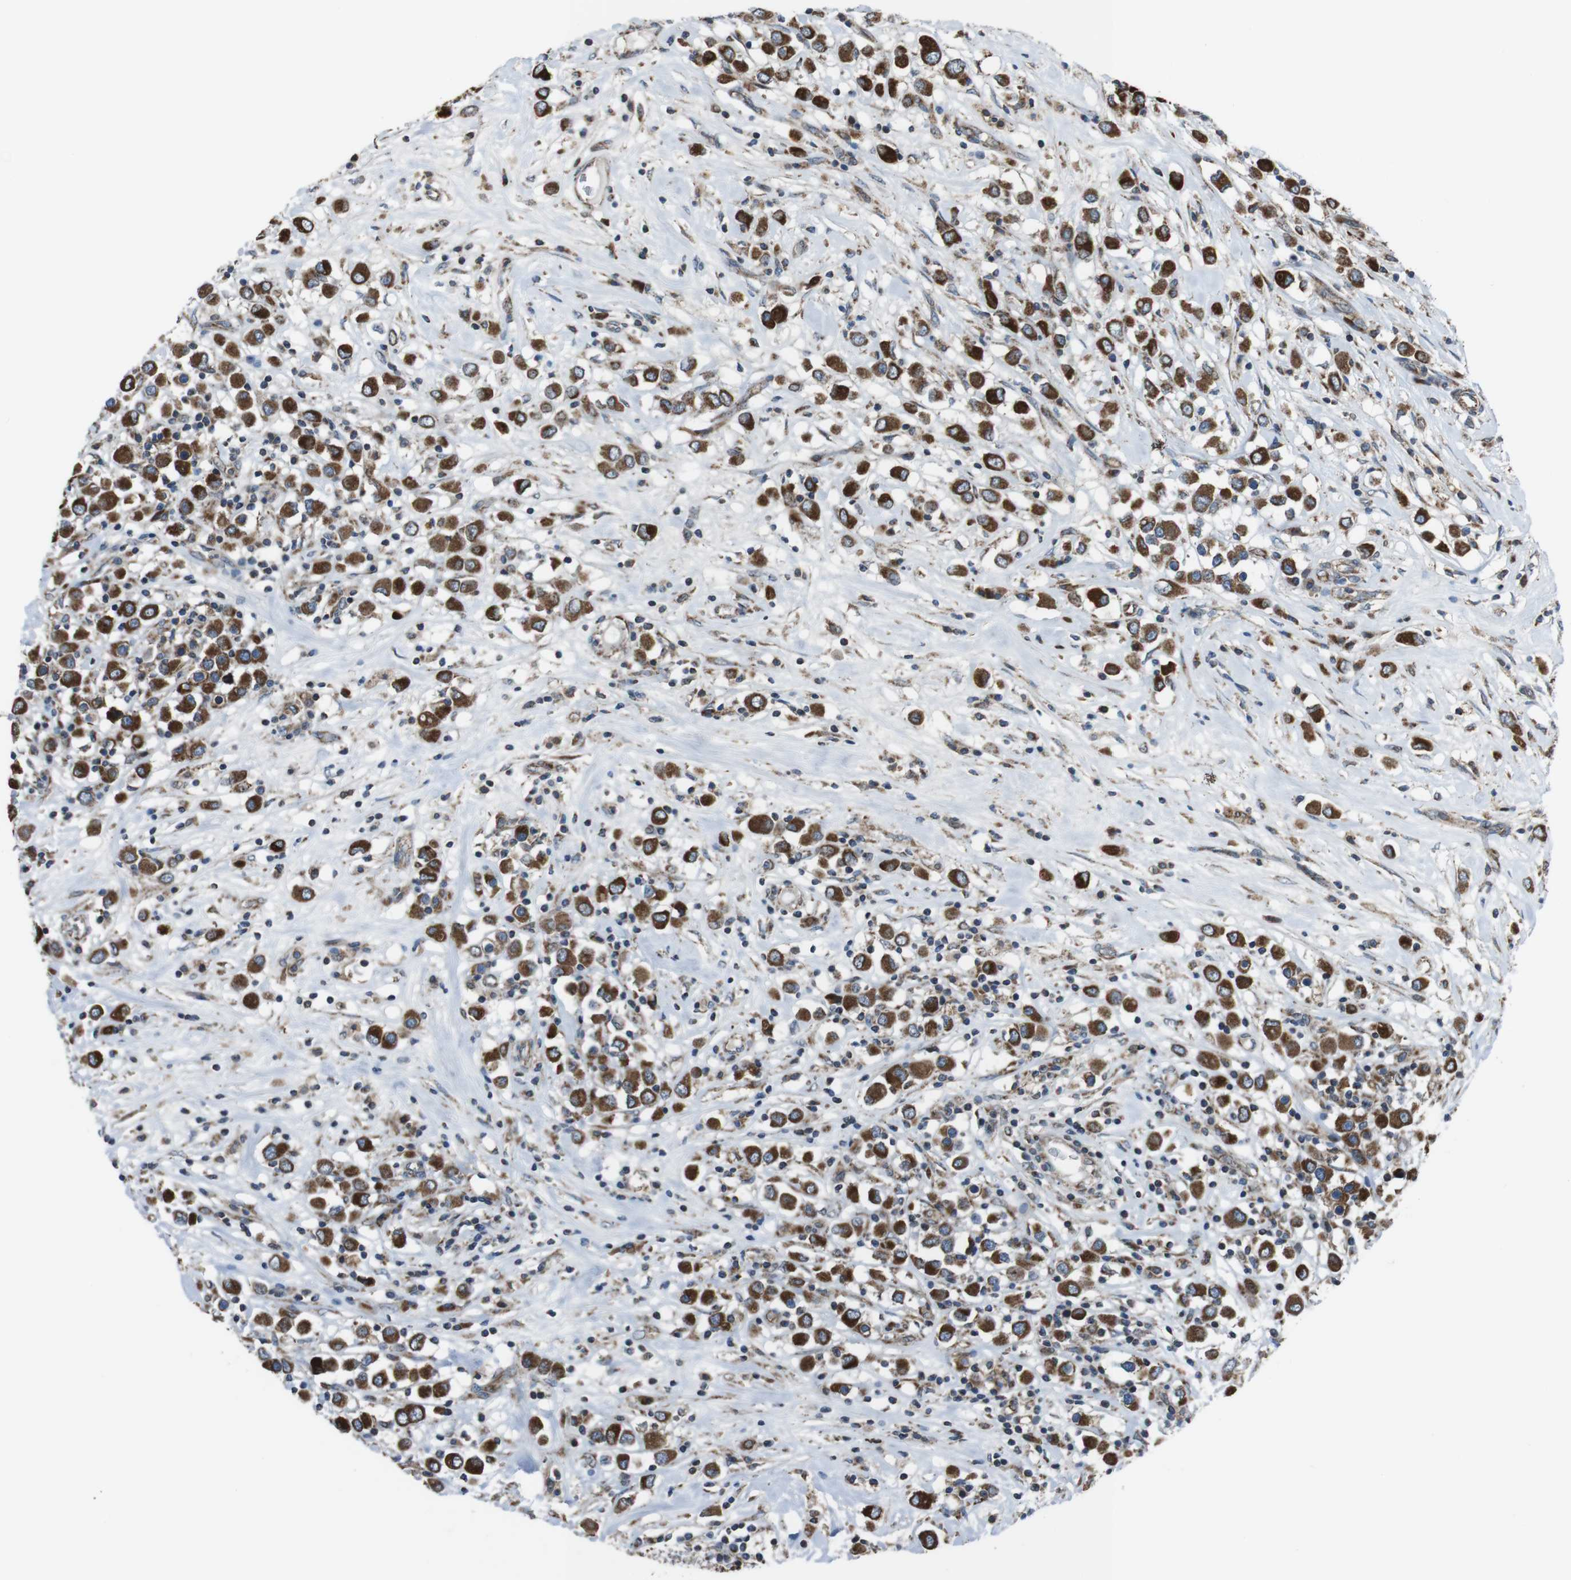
{"staining": {"intensity": "strong", "quantity": ">75%", "location": "cytoplasmic/membranous"}, "tissue": "breast cancer", "cell_type": "Tumor cells", "image_type": "cancer", "snomed": [{"axis": "morphology", "description": "Duct carcinoma"}, {"axis": "topography", "description": "Breast"}], "caption": "Protein expression analysis of breast cancer reveals strong cytoplasmic/membranous expression in about >75% of tumor cells. (IHC, brightfield microscopy, high magnification).", "gene": "GIMAP8", "patient": {"sex": "female", "age": 61}}